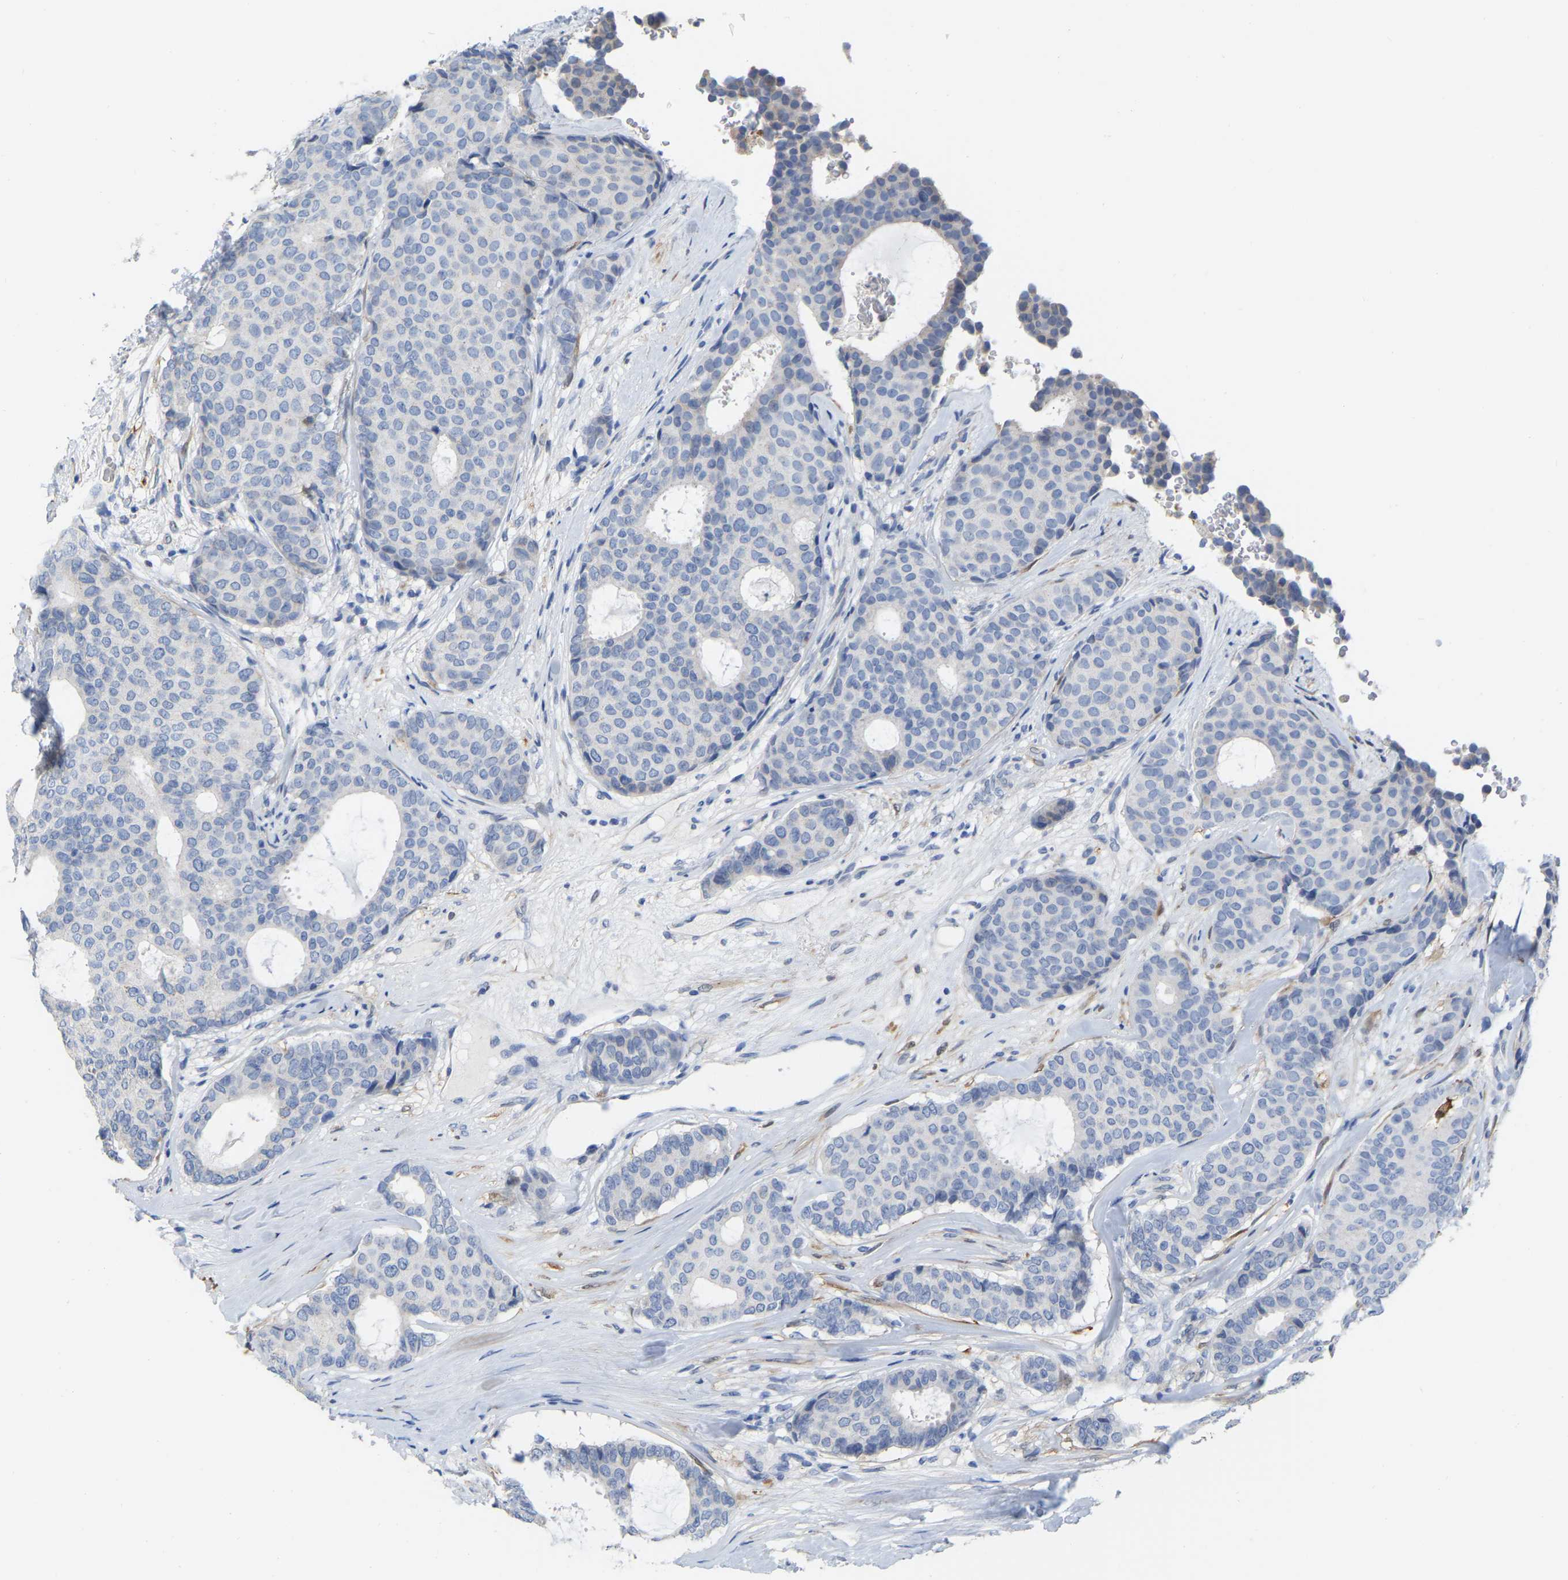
{"staining": {"intensity": "negative", "quantity": "none", "location": "none"}, "tissue": "breast cancer", "cell_type": "Tumor cells", "image_type": "cancer", "snomed": [{"axis": "morphology", "description": "Duct carcinoma"}, {"axis": "topography", "description": "Breast"}], "caption": "High power microscopy photomicrograph of an immunohistochemistry (IHC) histopathology image of breast invasive ductal carcinoma, revealing no significant expression in tumor cells.", "gene": "ULBP2", "patient": {"sex": "female", "age": 75}}